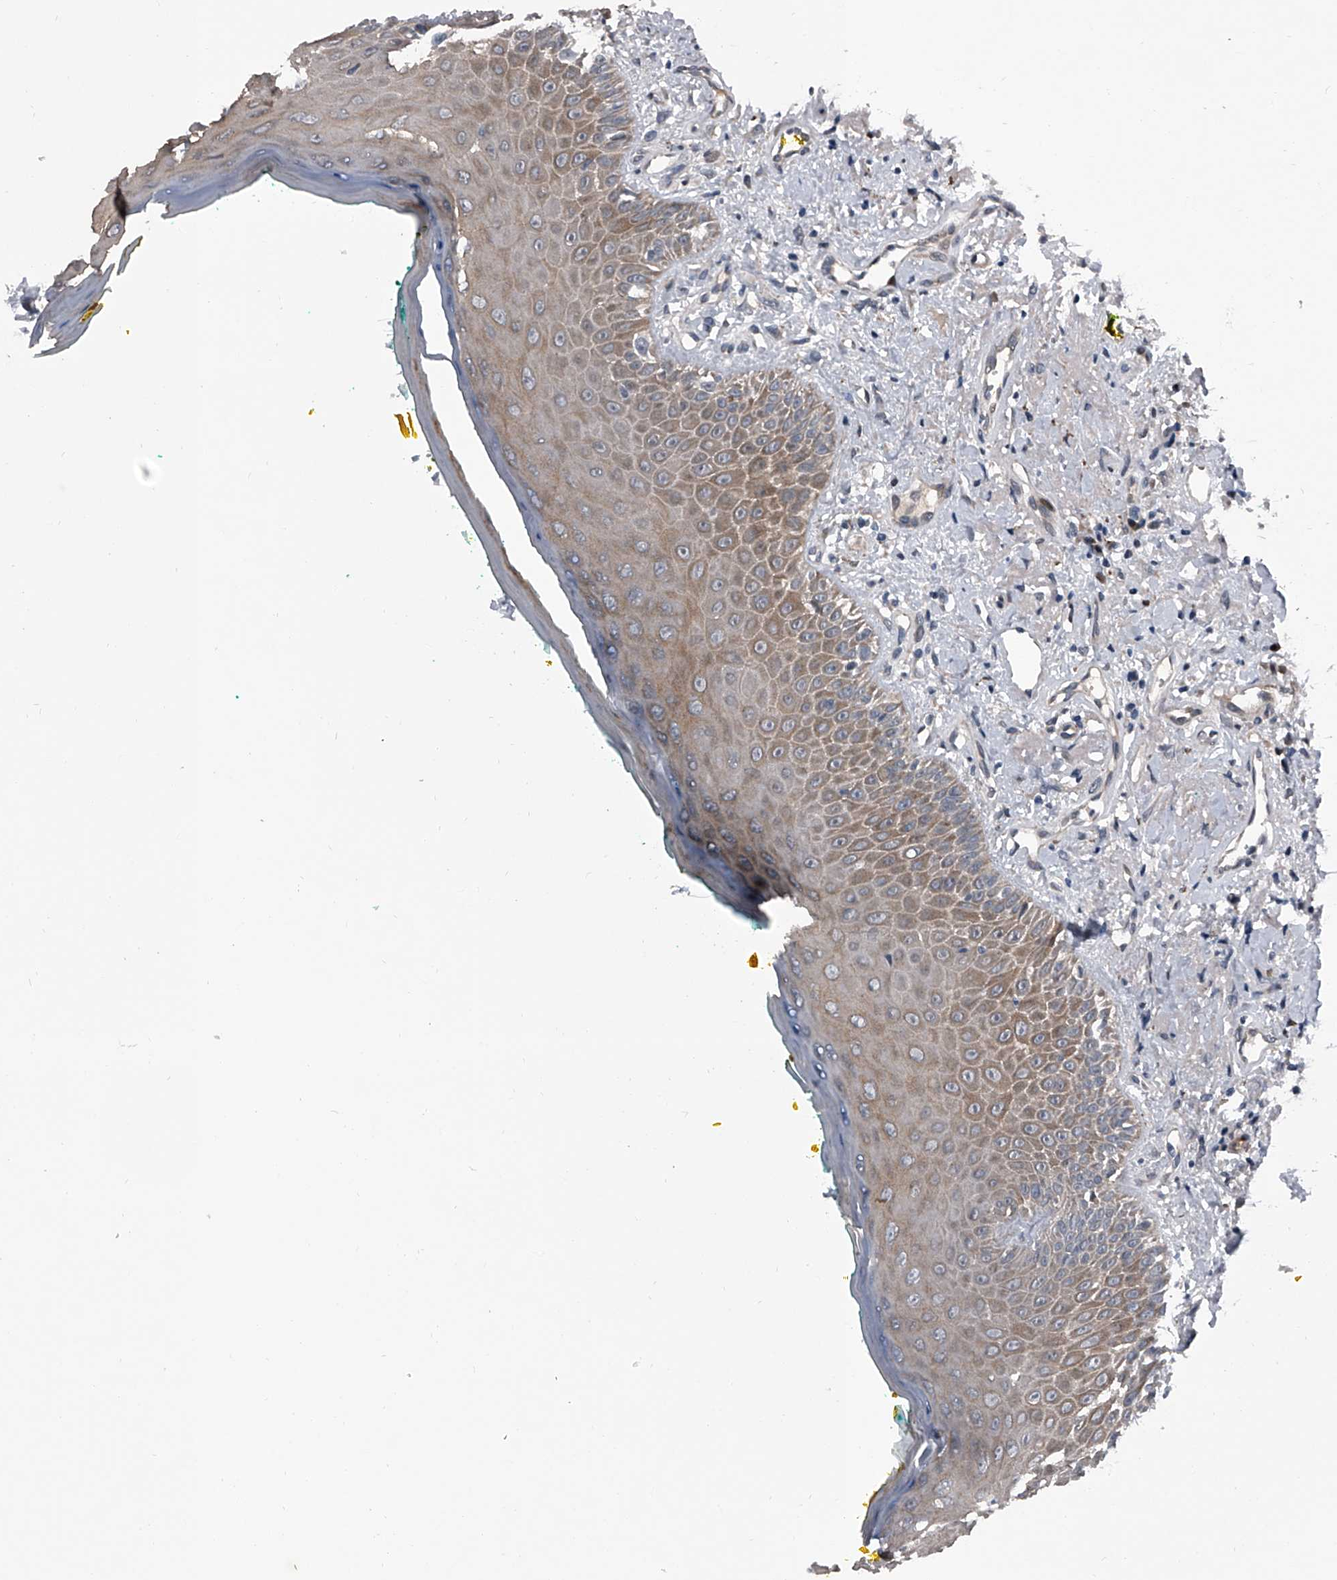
{"staining": {"intensity": "moderate", "quantity": "25%-75%", "location": "cytoplasmic/membranous,nuclear"}, "tissue": "oral mucosa", "cell_type": "Squamous epithelial cells", "image_type": "normal", "snomed": [{"axis": "morphology", "description": "Normal tissue, NOS"}, {"axis": "topography", "description": "Oral tissue"}], "caption": "Human oral mucosa stained for a protein (brown) exhibits moderate cytoplasmic/membranous,nuclear positive positivity in approximately 25%-75% of squamous epithelial cells.", "gene": "ELK4", "patient": {"sex": "female", "age": 70}}